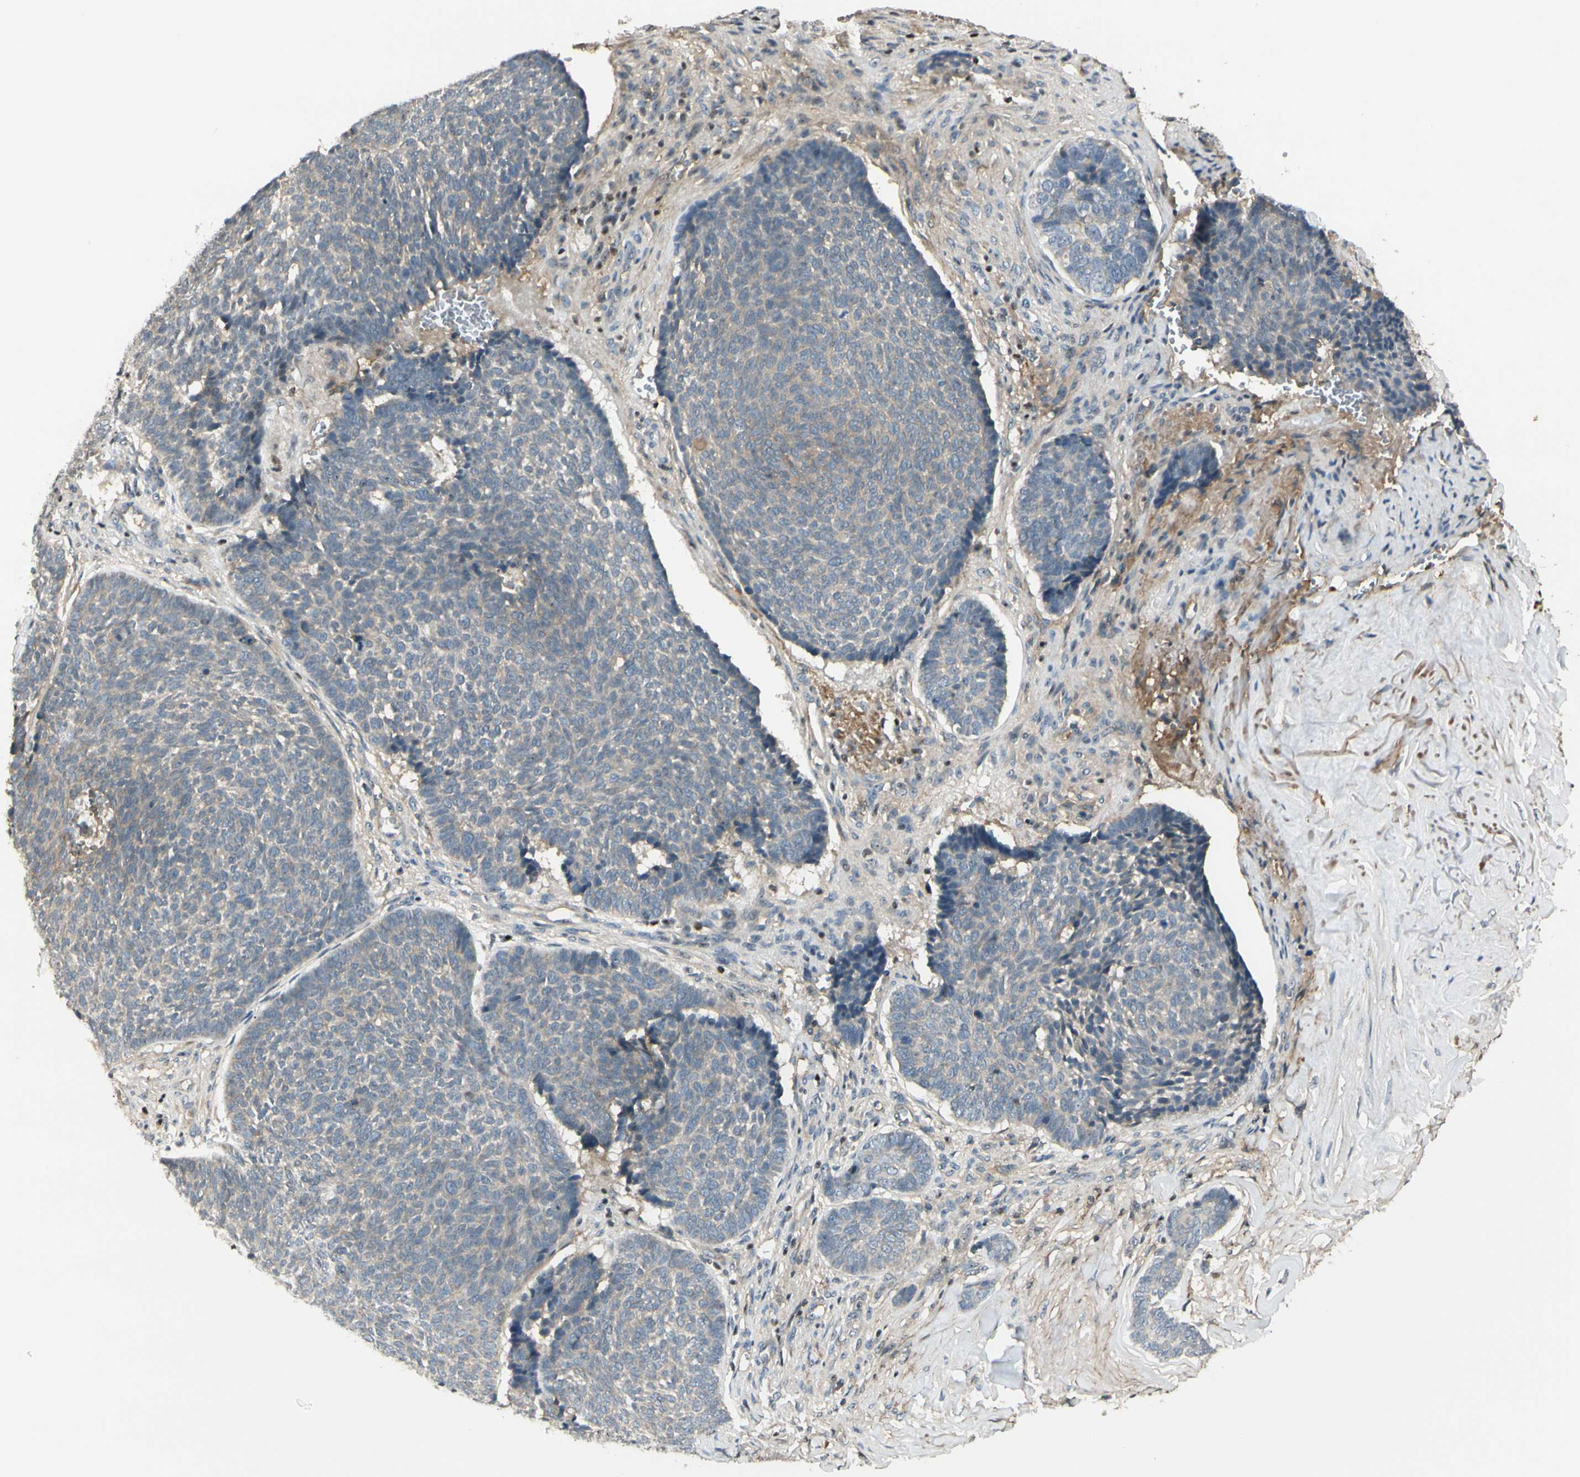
{"staining": {"intensity": "weak", "quantity": ">75%", "location": "cytoplasmic/membranous"}, "tissue": "skin cancer", "cell_type": "Tumor cells", "image_type": "cancer", "snomed": [{"axis": "morphology", "description": "Basal cell carcinoma"}, {"axis": "topography", "description": "Skin"}], "caption": "A high-resolution histopathology image shows immunohistochemistry (IHC) staining of skin cancer (basal cell carcinoma), which demonstrates weak cytoplasmic/membranous staining in about >75% of tumor cells.", "gene": "NFYA", "patient": {"sex": "male", "age": 84}}